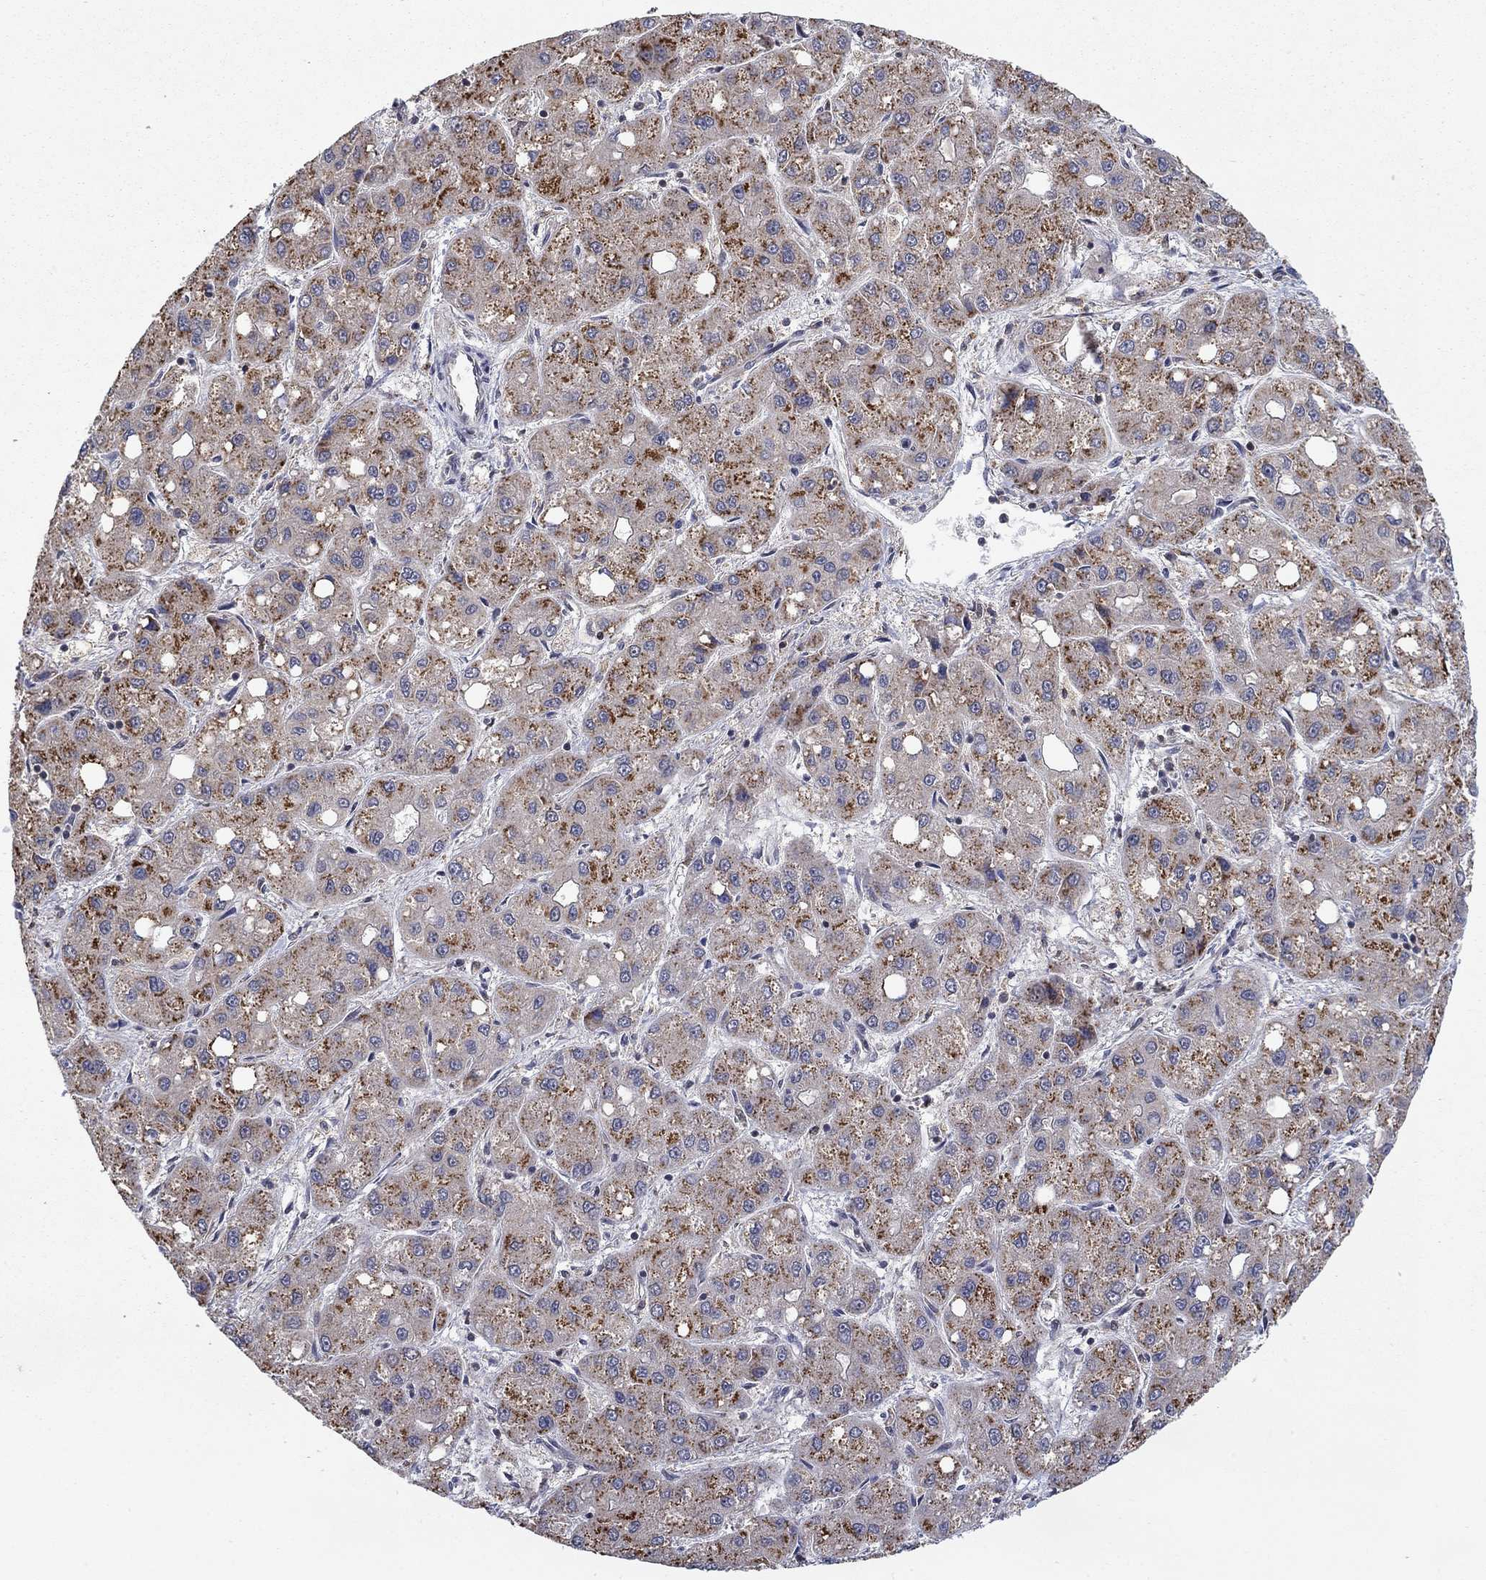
{"staining": {"intensity": "moderate", "quantity": "25%-75%", "location": "cytoplasmic/membranous"}, "tissue": "liver cancer", "cell_type": "Tumor cells", "image_type": "cancer", "snomed": [{"axis": "morphology", "description": "Carcinoma, Hepatocellular, NOS"}, {"axis": "topography", "description": "Liver"}], "caption": "Protein expression analysis of human liver hepatocellular carcinoma reveals moderate cytoplasmic/membranous staining in approximately 25%-75% of tumor cells.", "gene": "LPCAT4", "patient": {"sex": "male", "age": 73}}